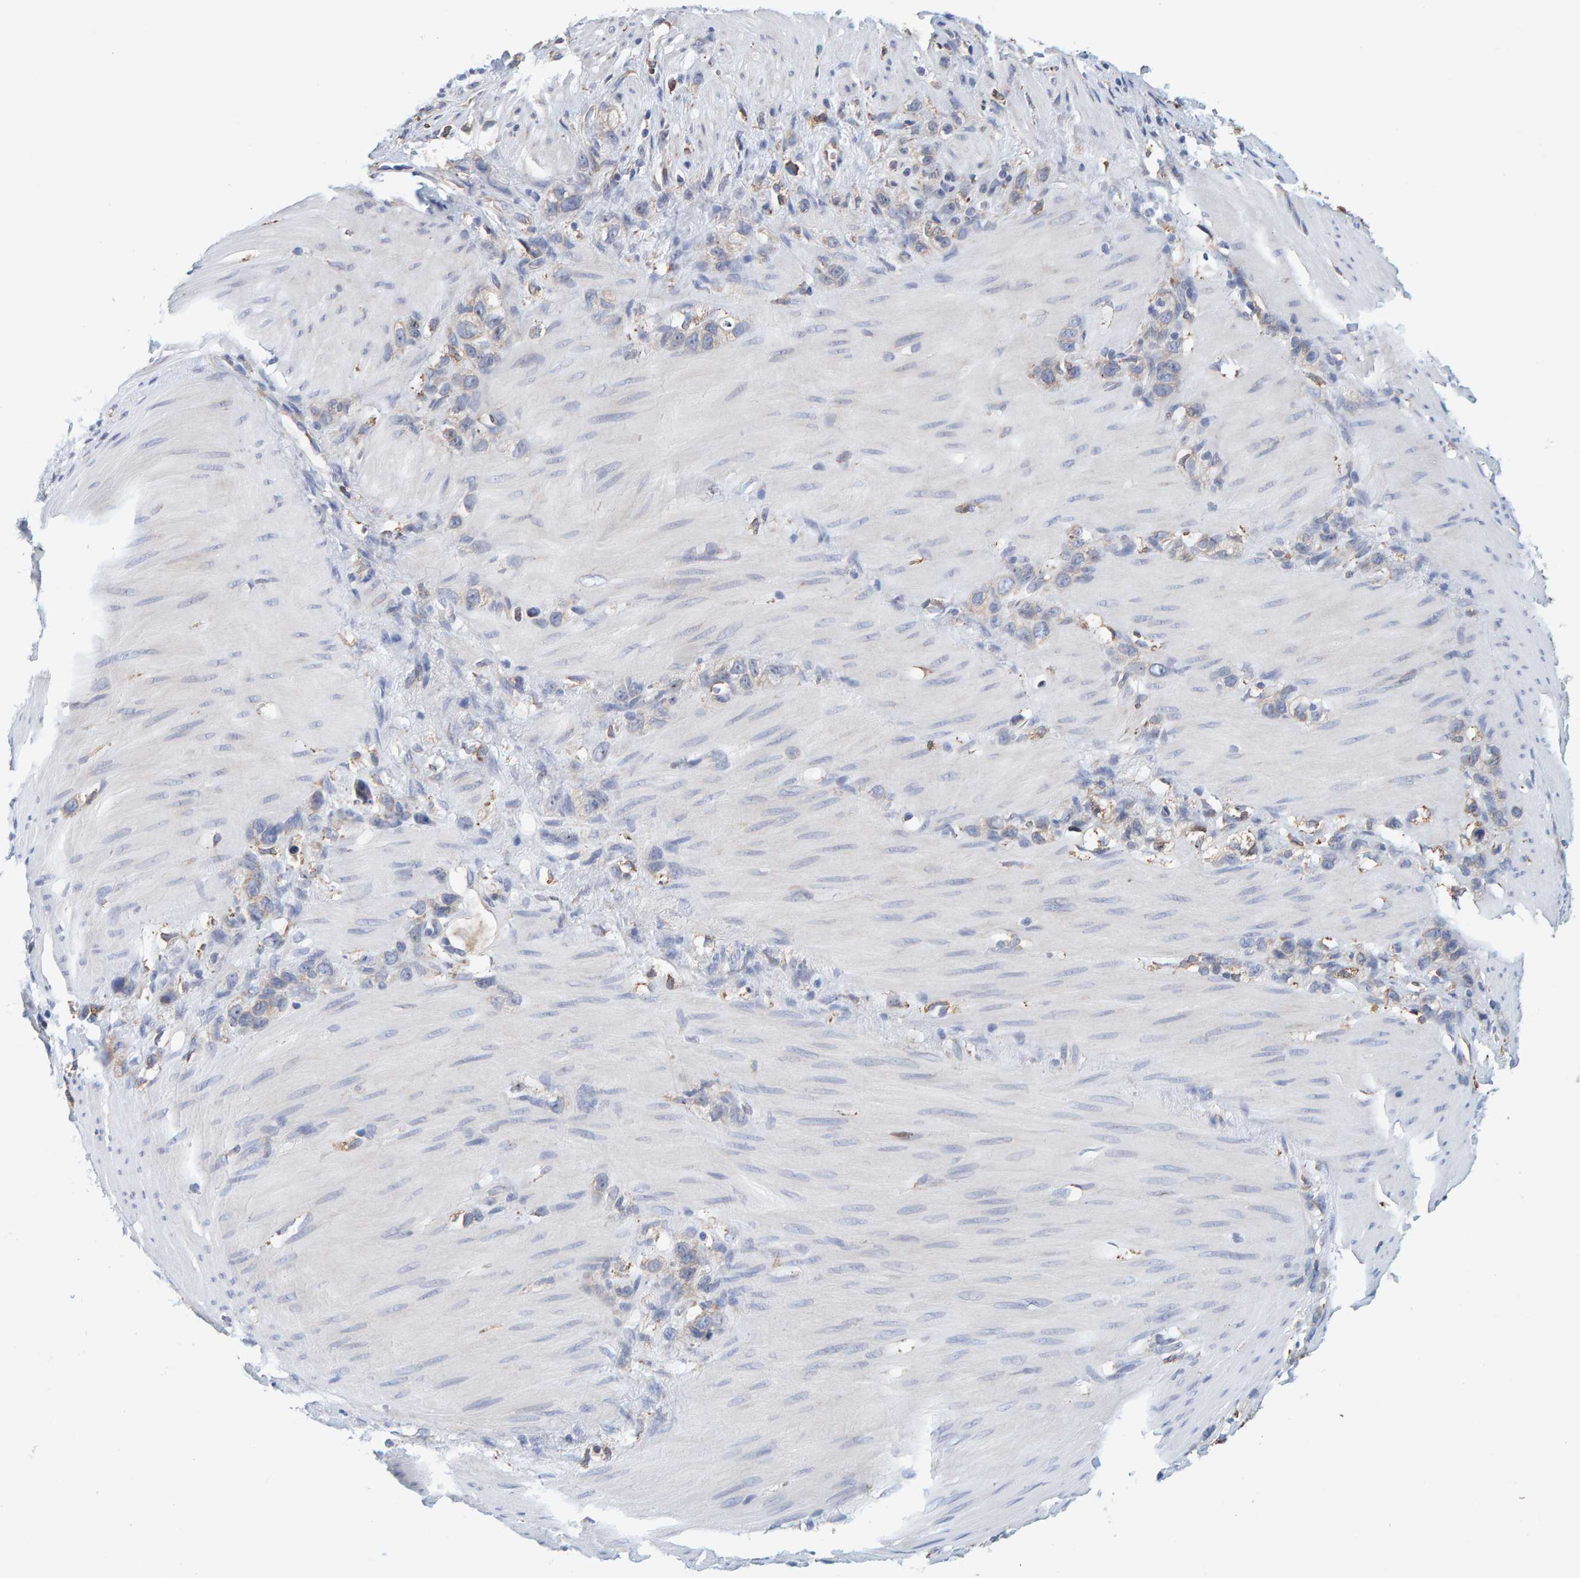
{"staining": {"intensity": "weak", "quantity": "<25%", "location": "cytoplasmic/membranous"}, "tissue": "stomach cancer", "cell_type": "Tumor cells", "image_type": "cancer", "snomed": [{"axis": "morphology", "description": "Normal tissue, NOS"}, {"axis": "morphology", "description": "Adenocarcinoma, NOS"}, {"axis": "morphology", "description": "Adenocarcinoma, High grade"}, {"axis": "topography", "description": "Stomach, upper"}, {"axis": "topography", "description": "Stomach"}], "caption": "This is an IHC image of human stomach adenocarcinoma. There is no expression in tumor cells.", "gene": "SGPL1", "patient": {"sex": "female", "age": 65}}